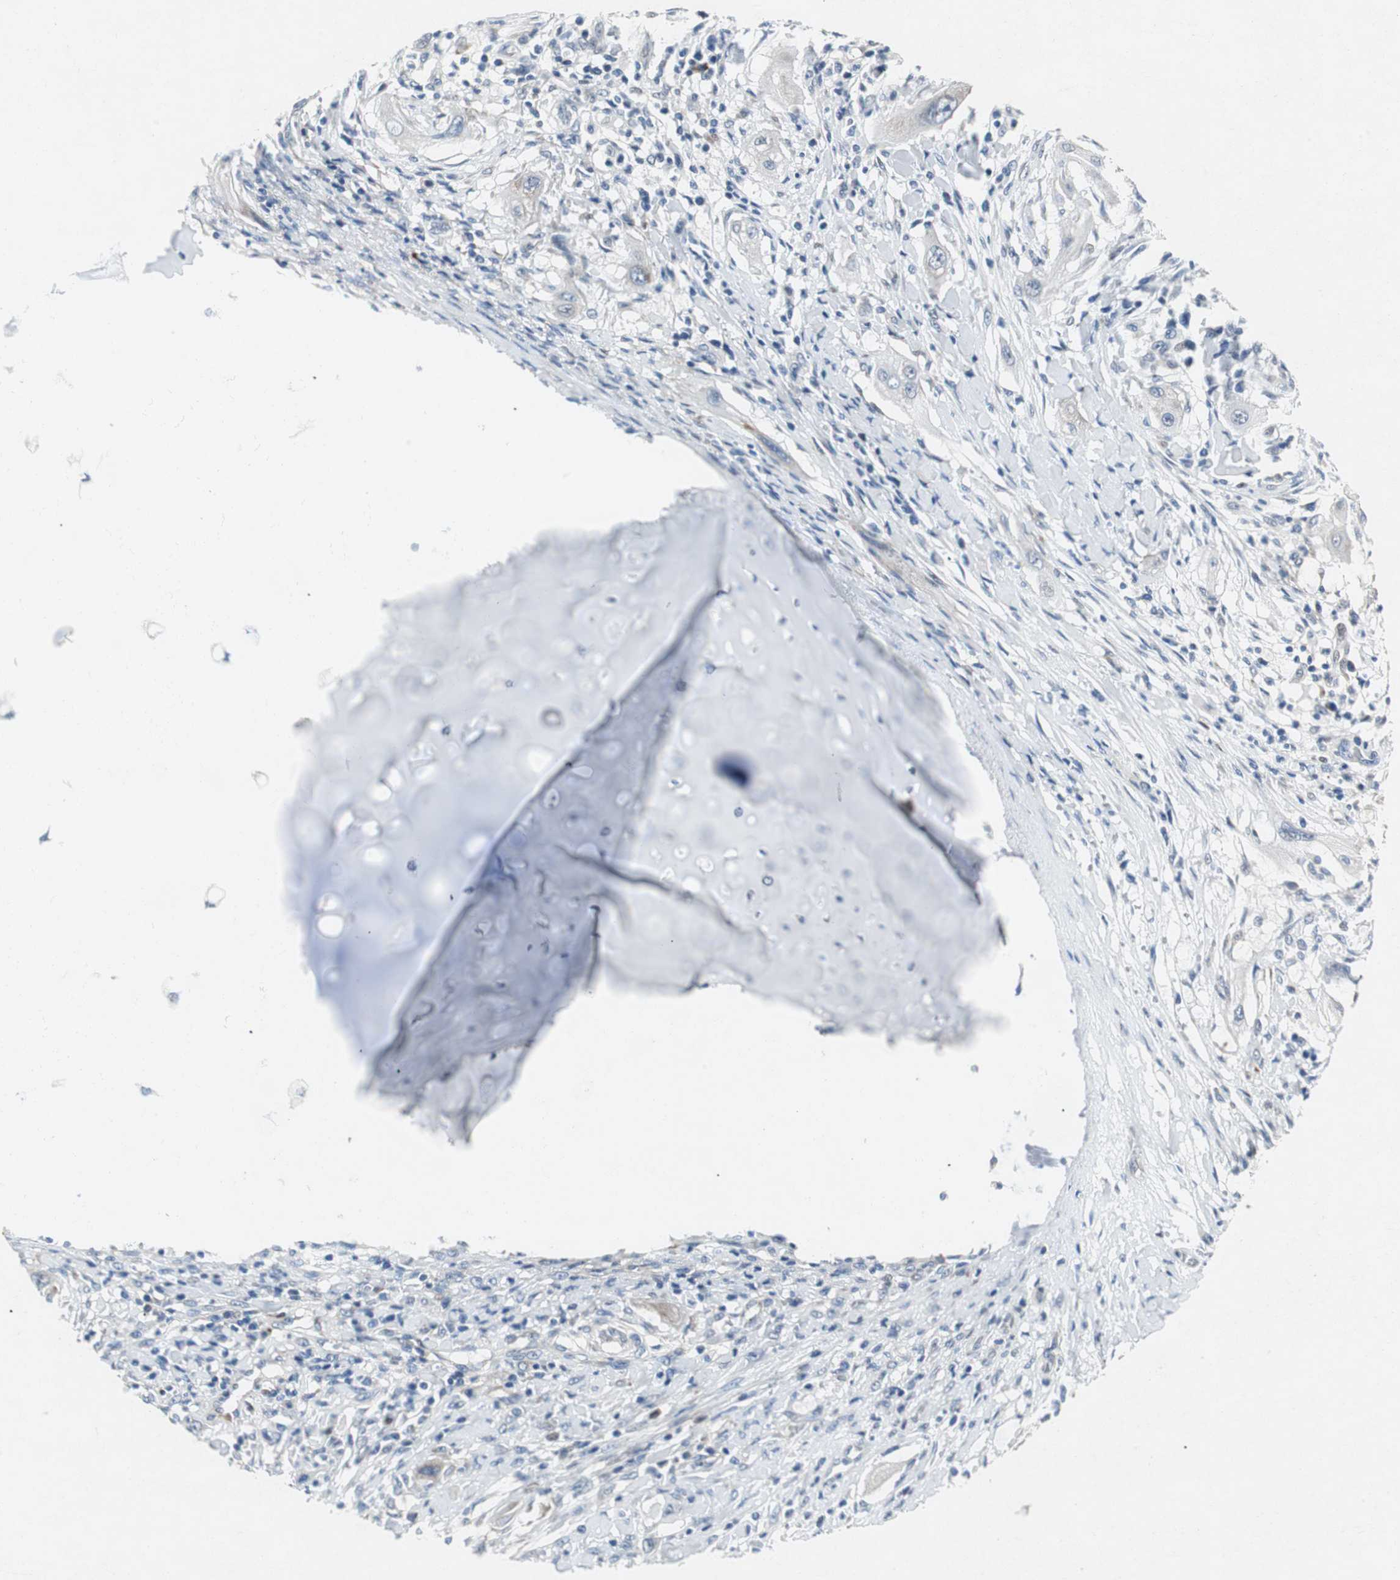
{"staining": {"intensity": "negative", "quantity": "none", "location": "none"}, "tissue": "lung cancer", "cell_type": "Tumor cells", "image_type": "cancer", "snomed": [{"axis": "morphology", "description": "Squamous cell carcinoma, NOS"}, {"axis": "topography", "description": "Lung"}], "caption": "Tumor cells are negative for protein expression in human lung squamous cell carcinoma. (DAB IHC with hematoxylin counter stain).", "gene": "RPL35", "patient": {"sex": "female", "age": 47}}